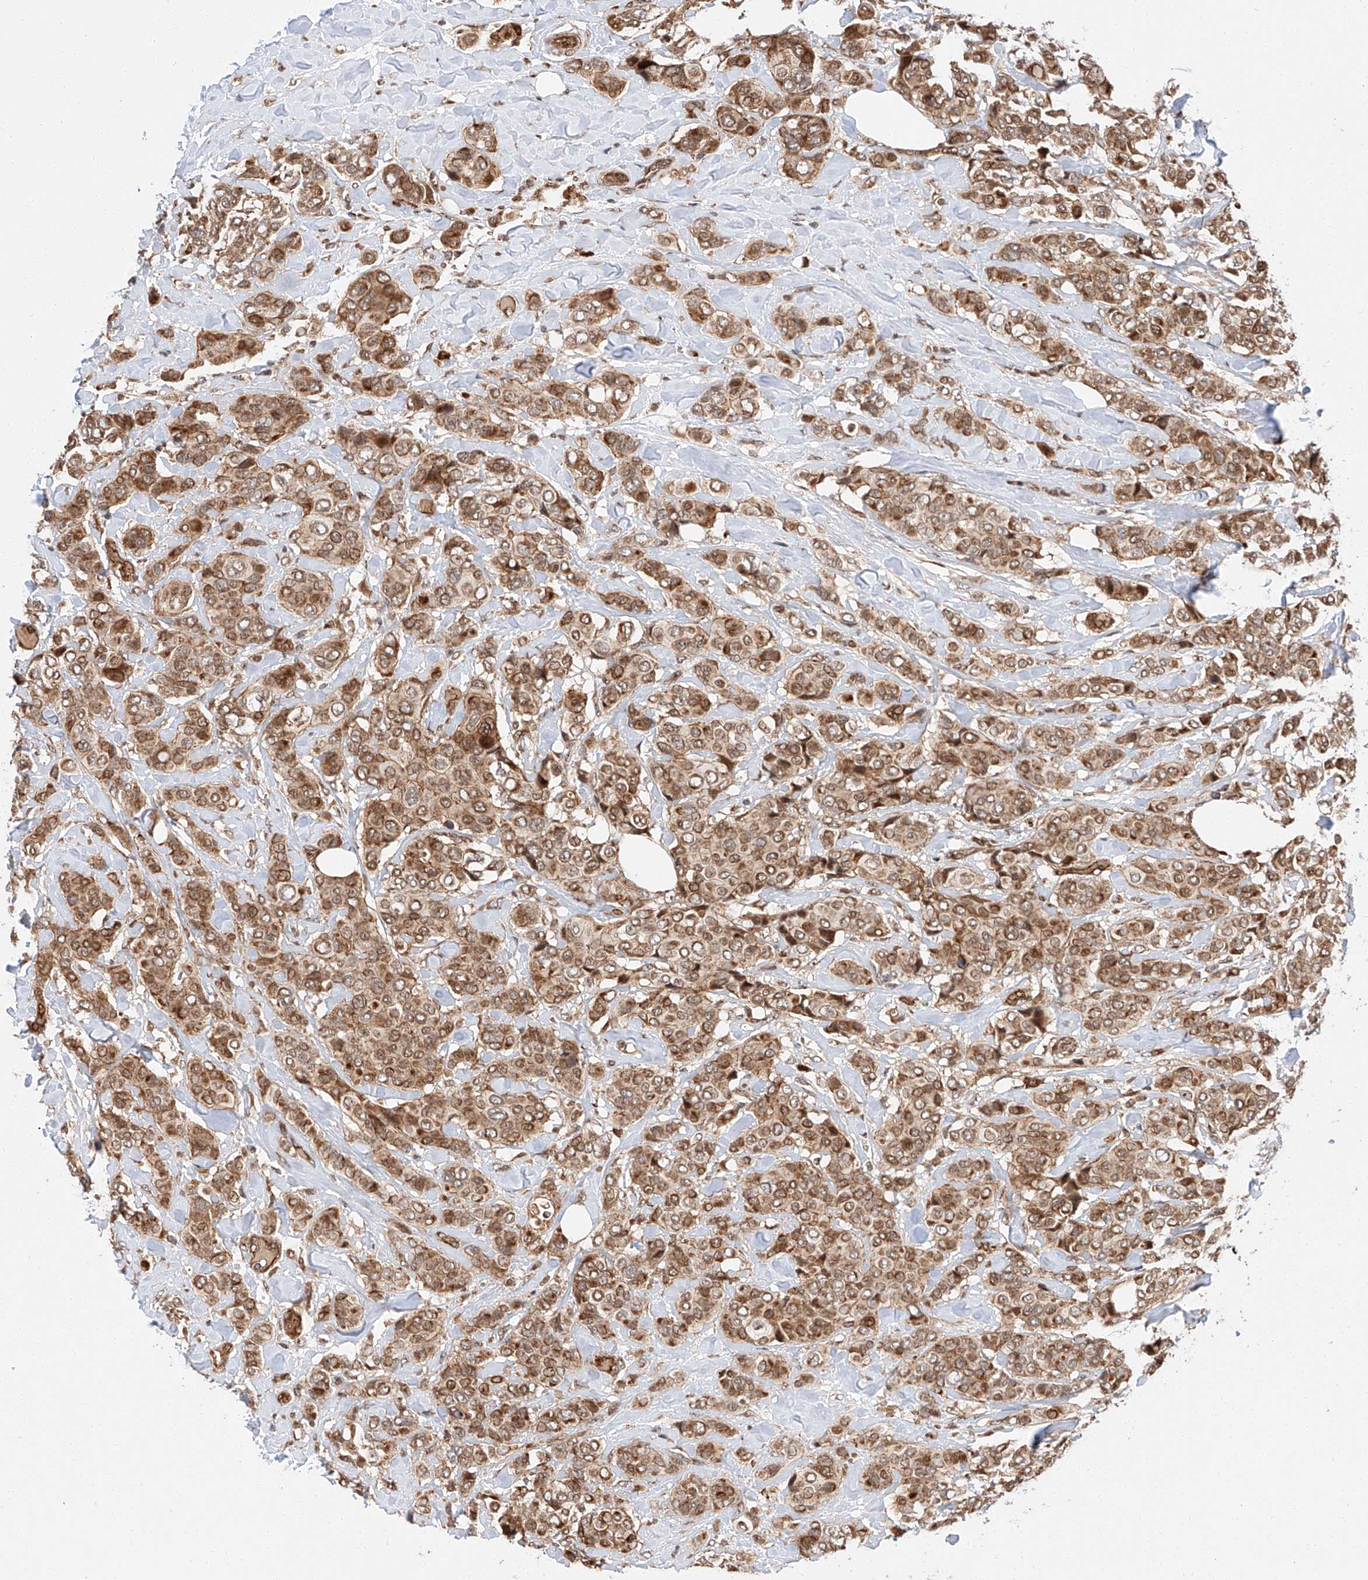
{"staining": {"intensity": "moderate", "quantity": ">75%", "location": "cytoplasmic/membranous,nuclear"}, "tissue": "breast cancer", "cell_type": "Tumor cells", "image_type": "cancer", "snomed": [{"axis": "morphology", "description": "Lobular carcinoma"}, {"axis": "topography", "description": "Breast"}], "caption": "Protein analysis of breast cancer (lobular carcinoma) tissue demonstrates moderate cytoplasmic/membranous and nuclear staining in about >75% of tumor cells.", "gene": "THTPA", "patient": {"sex": "female", "age": 51}}